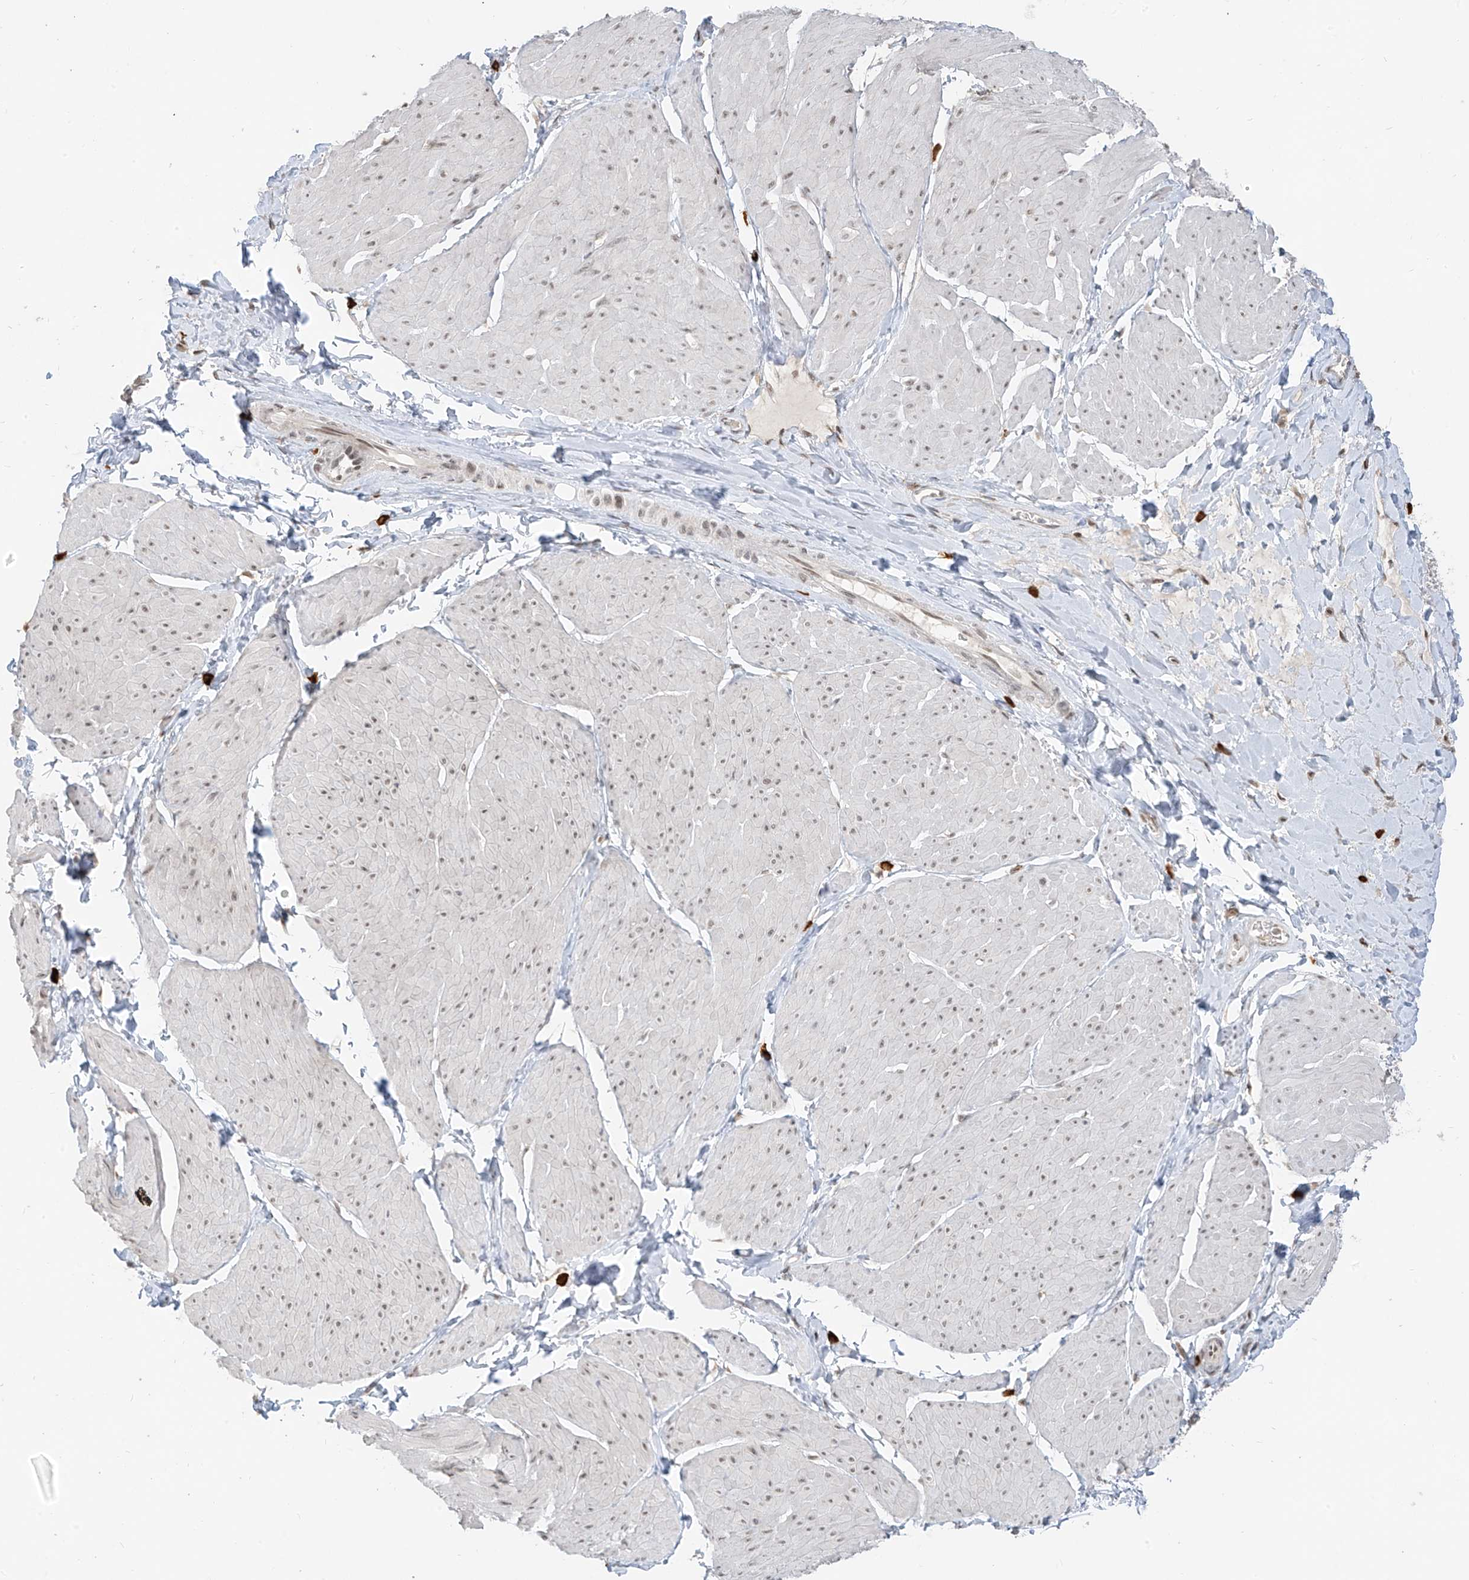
{"staining": {"intensity": "weak", "quantity": ">75%", "location": "nuclear"}, "tissue": "smooth muscle", "cell_type": "Smooth muscle cells", "image_type": "normal", "snomed": [{"axis": "morphology", "description": "Urothelial carcinoma, High grade"}, {"axis": "topography", "description": "Urinary bladder"}], "caption": "Immunohistochemical staining of benign human smooth muscle displays weak nuclear protein positivity in approximately >75% of smooth muscle cells.", "gene": "ZMYM2", "patient": {"sex": "male", "age": 46}}